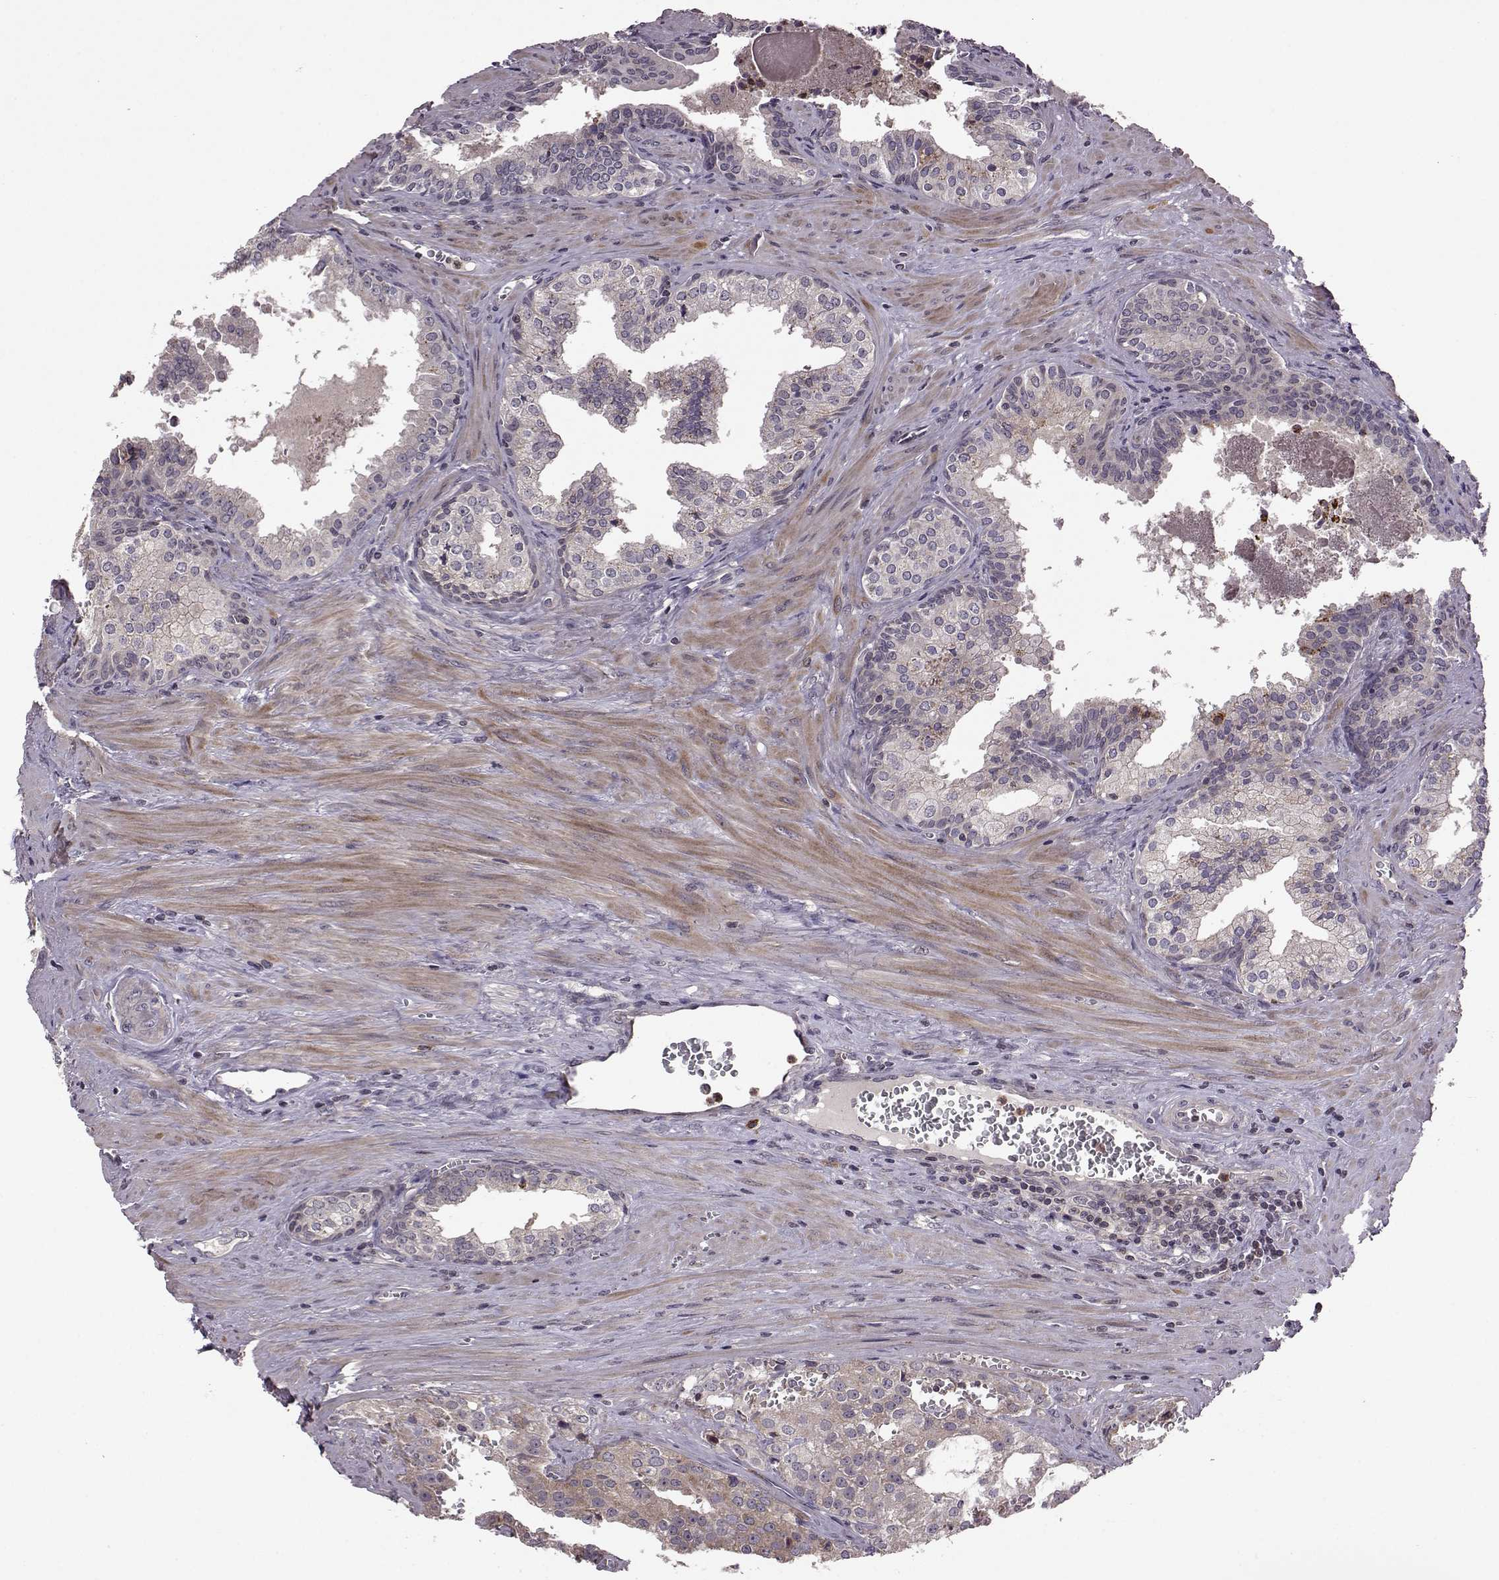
{"staining": {"intensity": "weak", "quantity": "<25%", "location": "cytoplasmic/membranous"}, "tissue": "prostate cancer", "cell_type": "Tumor cells", "image_type": "cancer", "snomed": [{"axis": "morphology", "description": "Adenocarcinoma, High grade"}, {"axis": "topography", "description": "Prostate"}], "caption": "Tumor cells show no significant protein expression in high-grade adenocarcinoma (prostate).", "gene": "TRMU", "patient": {"sex": "male", "age": 68}}